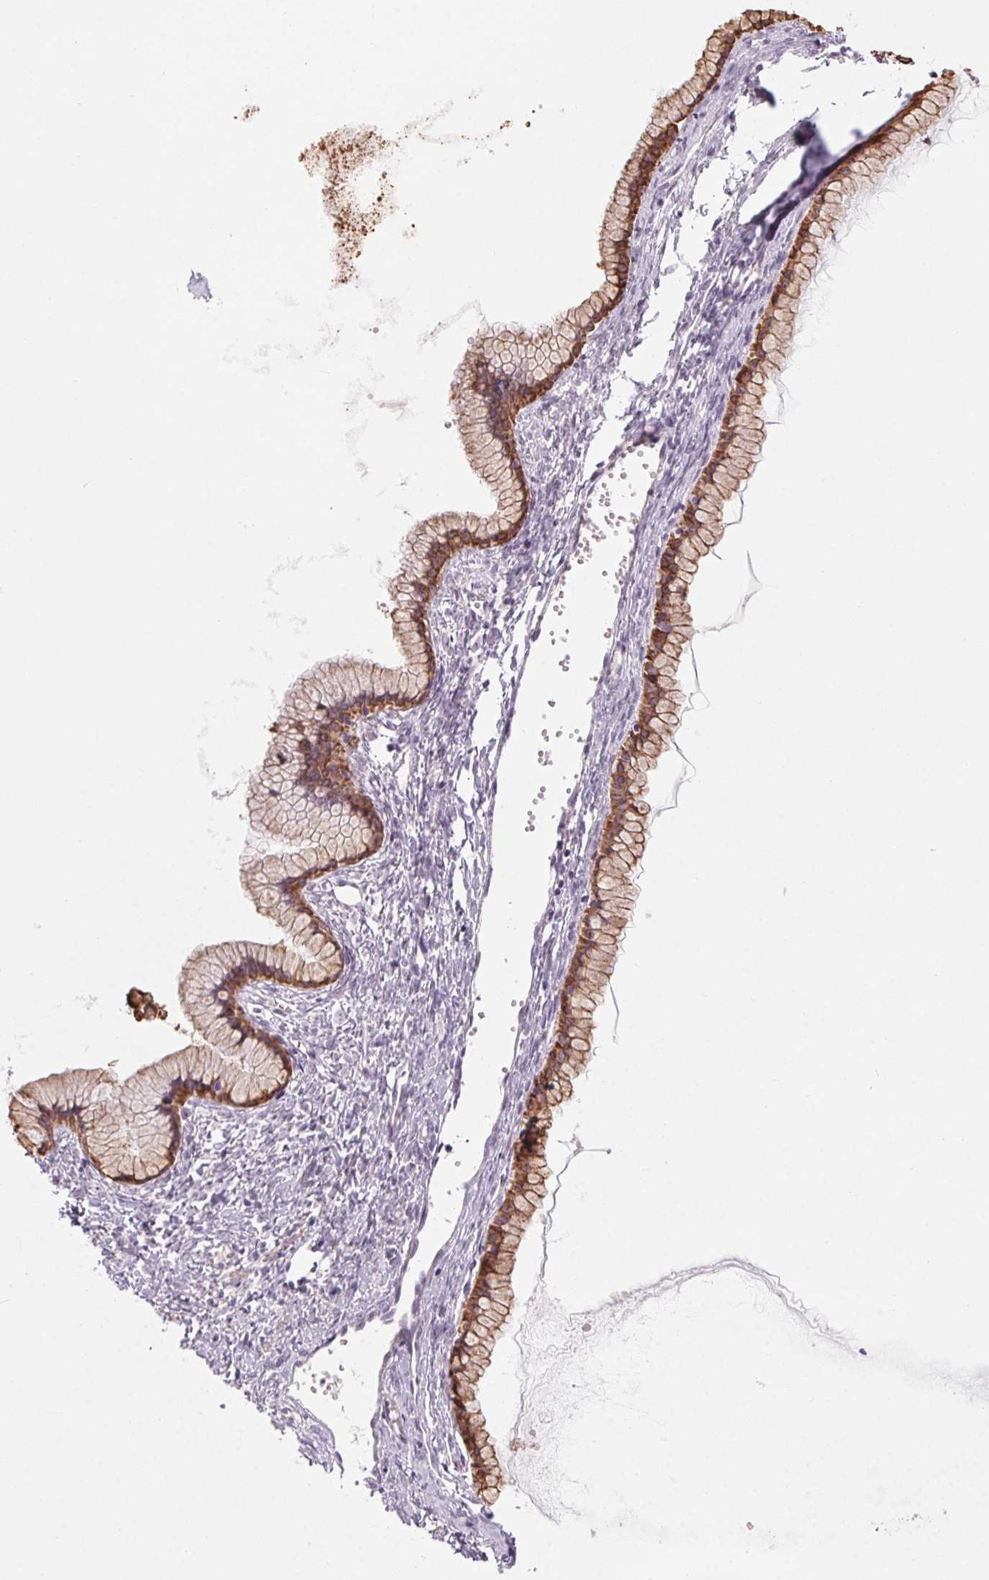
{"staining": {"intensity": "moderate", "quantity": ">75%", "location": "cytoplasmic/membranous"}, "tissue": "ovarian cancer", "cell_type": "Tumor cells", "image_type": "cancer", "snomed": [{"axis": "morphology", "description": "Cystadenocarcinoma, mucinous, NOS"}, {"axis": "topography", "description": "Ovary"}], "caption": "Immunohistochemical staining of human ovarian mucinous cystadenocarcinoma reveals moderate cytoplasmic/membranous protein positivity in about >75% of tumor cells. Immunohistochemistry (ihc) stains the protein of interest in brown and the nuclei are stained blue.", "gene": "HHLA2", "patient": {"sex": "female", "age": 41}}